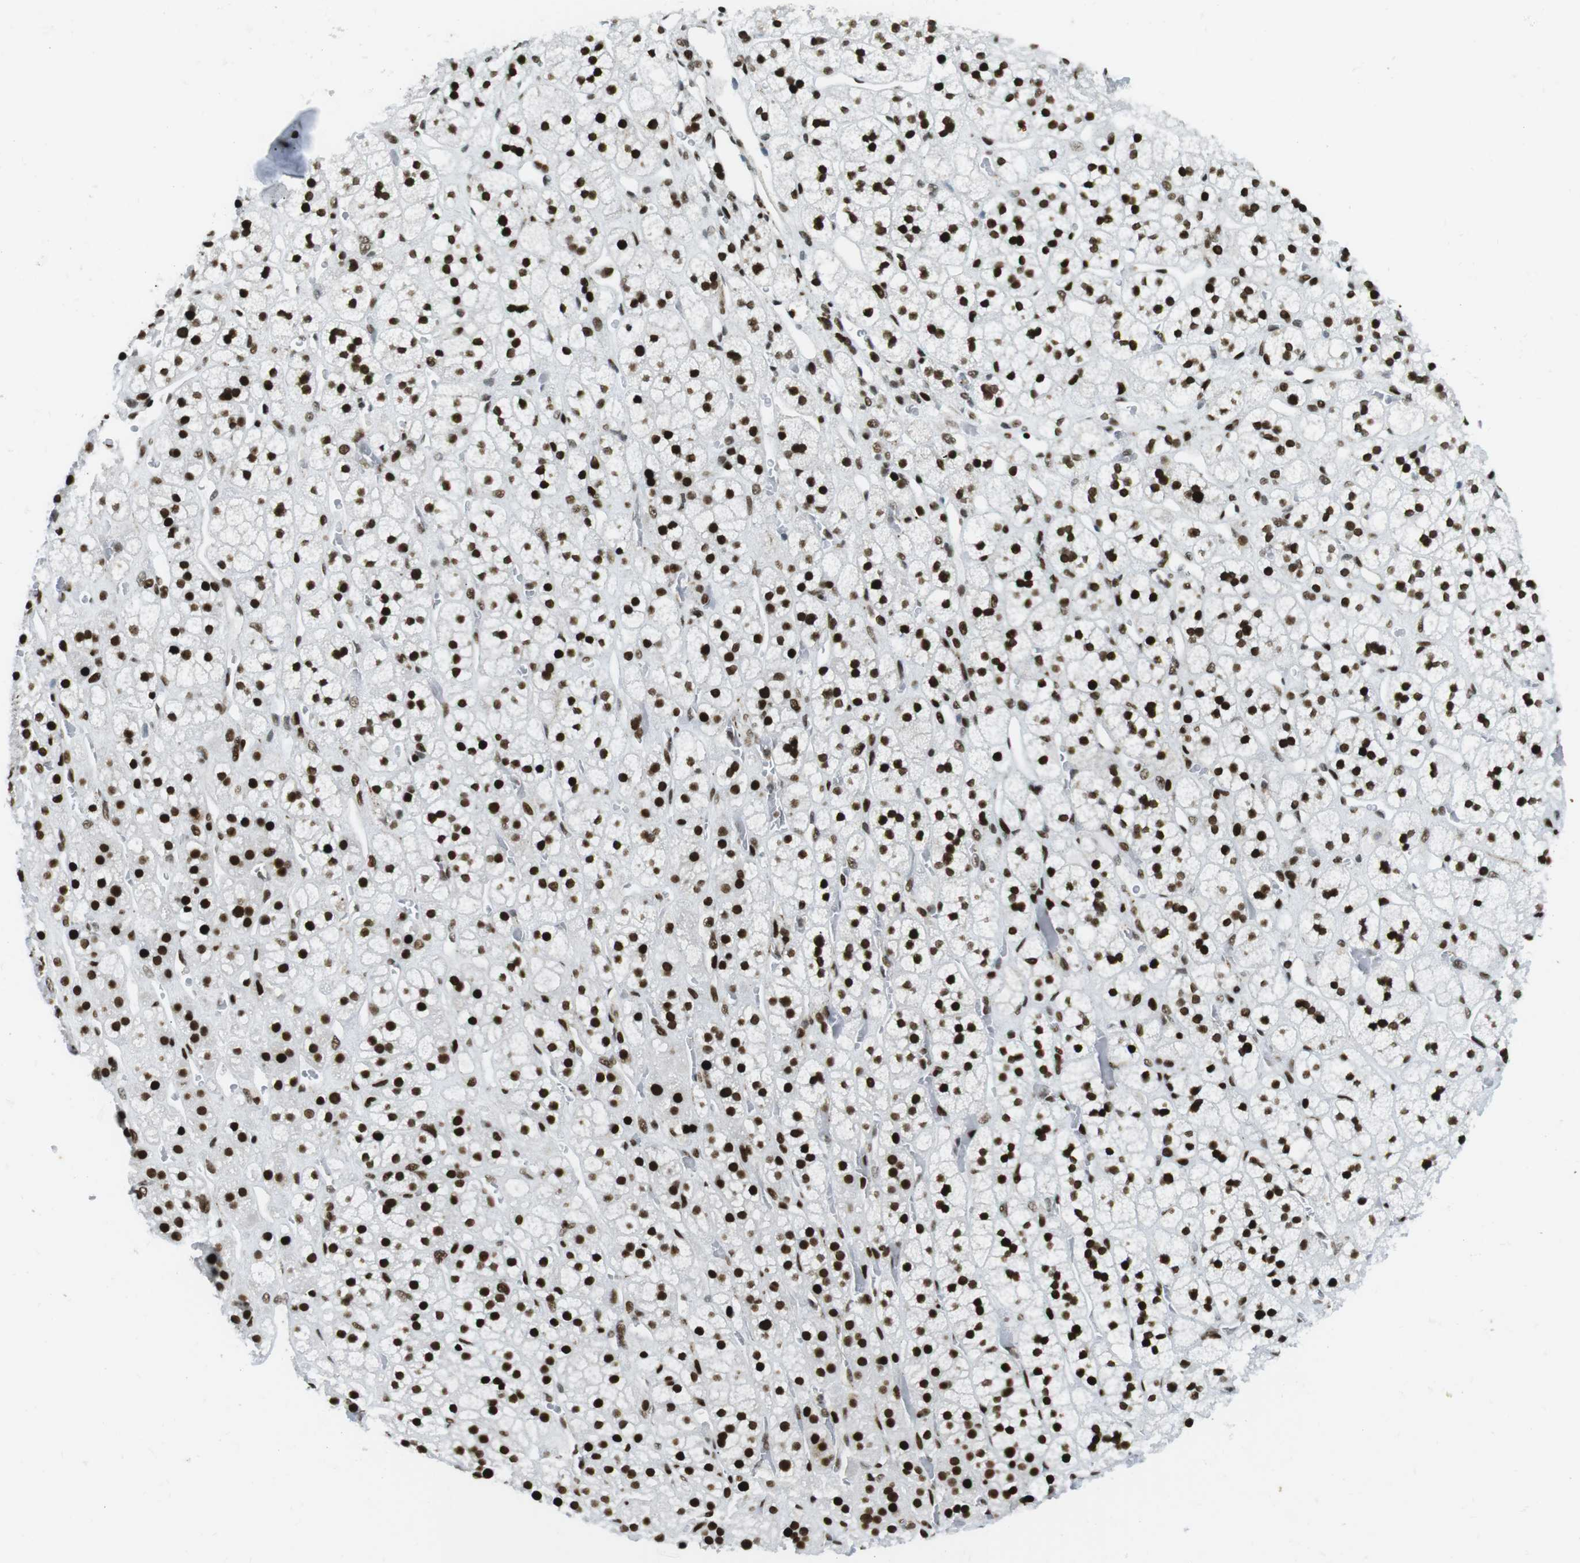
{"staining": {"intensity": "strong", "quantity": ">75%", "location": "nuclear"}, "tissue": "adrenal gland", "cell_type": "Glandular cells", "image_type": "normal", "snomed": [{"axis": "morphology", "description": "Normal tissue, NOS"}, {"axis": "topography", "description": "Adrenal gland"}], "caption": "Approximately >75% of glandular cells in unremarkable human adrenal gland show strong nuclear protein expression as visualized by brown immunohistochemical staining.", "gene": "ARID1A", "patient": {"sex": "male", "age": 56}}